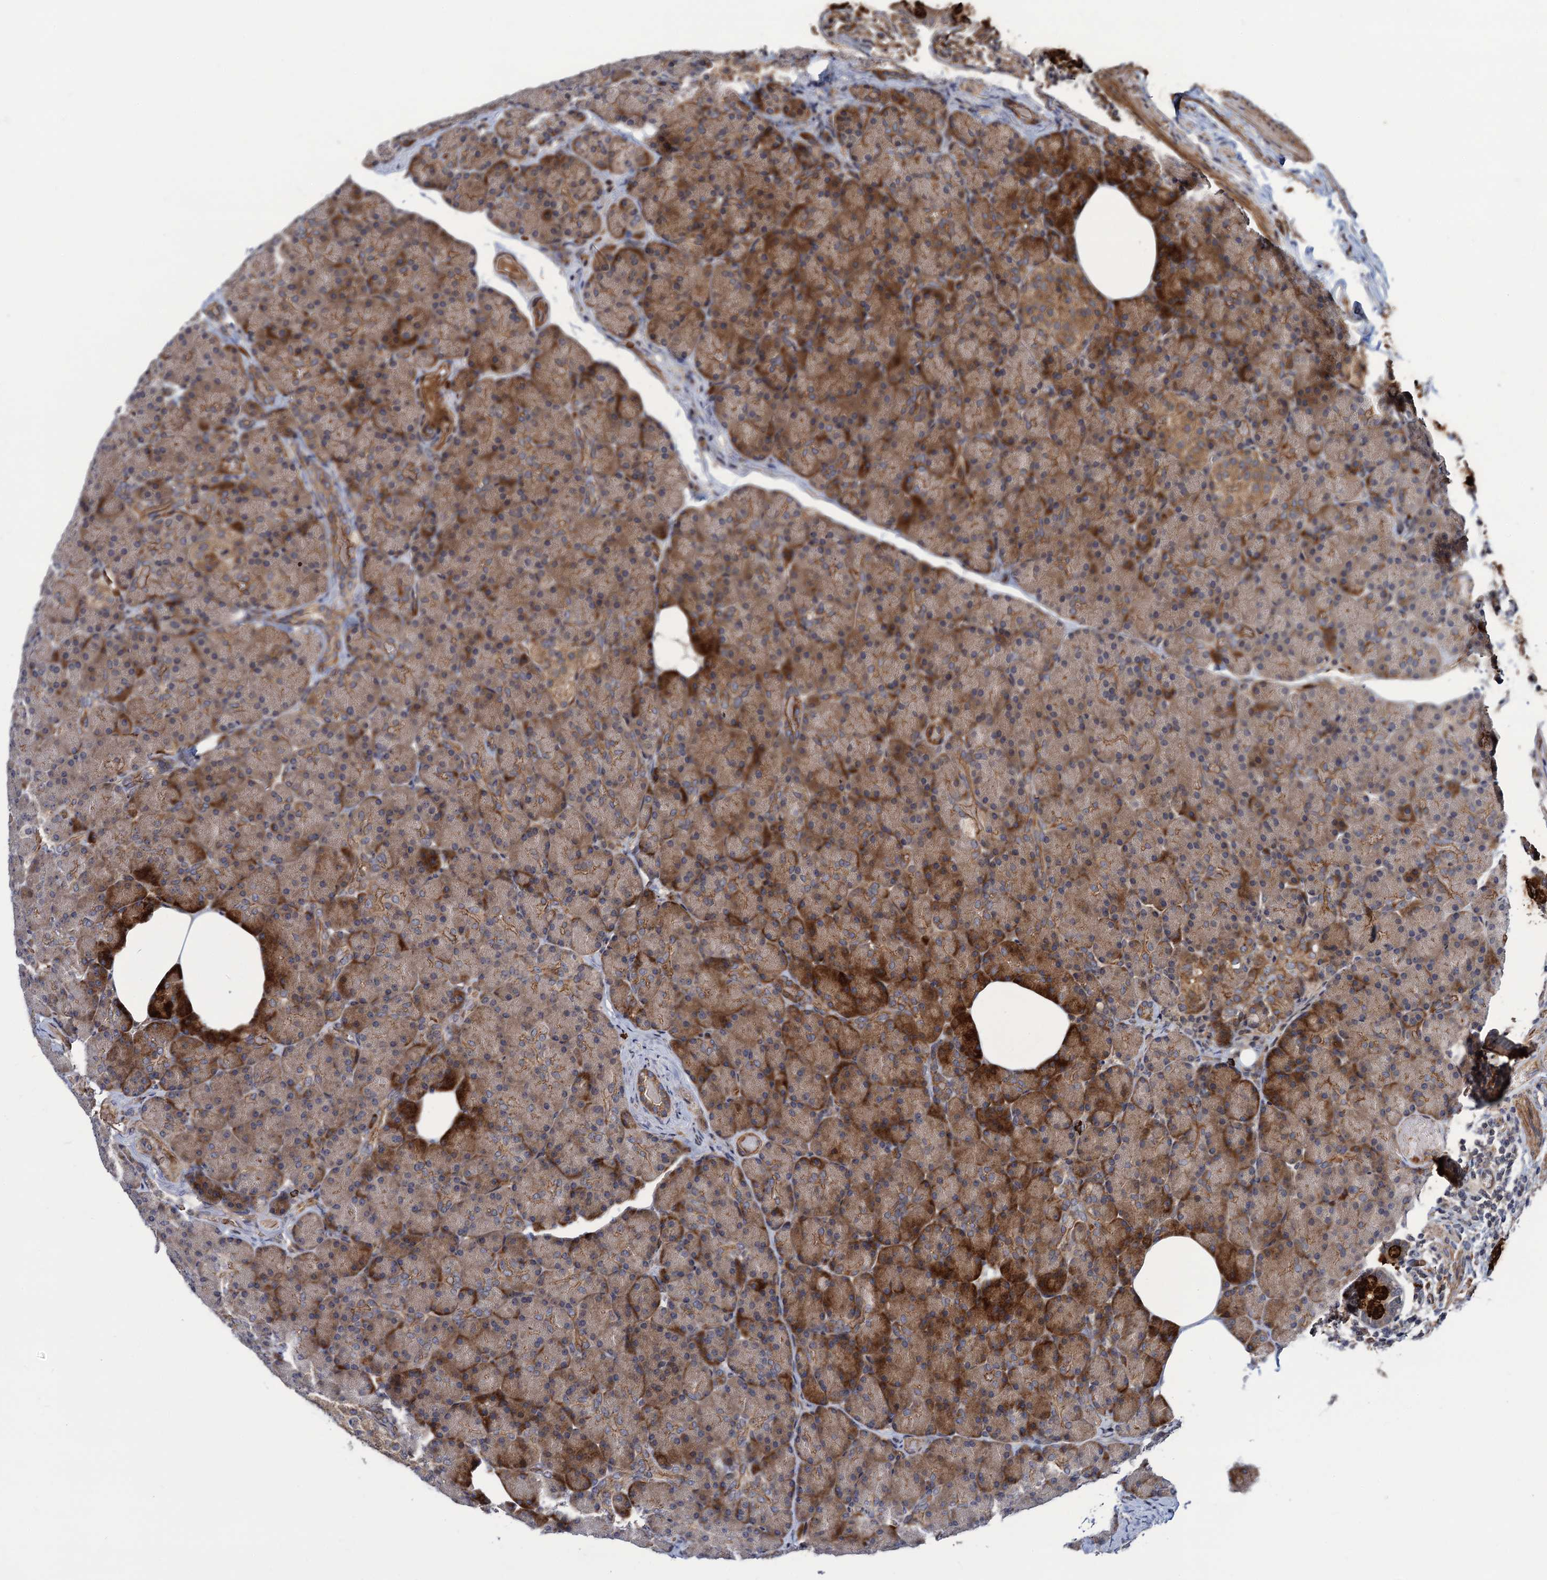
{"staining": {"intensity": "moderate", "quantity": ">75%", "location": "cytoplasmic/membranous"}, "tissue": "pancreas", "cell_type": "Exocrine glandular cells", "image_type": "normal", "snomed": [{"axis": "morphology", "description": "Normal tissue, NOS"}, {"axis": "topography", "description": "Pancreas"}], "caption": "DAB immunohistochemical staining of unremarkable human pancreas shows moderate cytoplasmic/membranous protein positivity in approximately >75% of exocrine glandular cells.", "gene": "KXD1", "patient": {"sex": "female", "age": 43}}